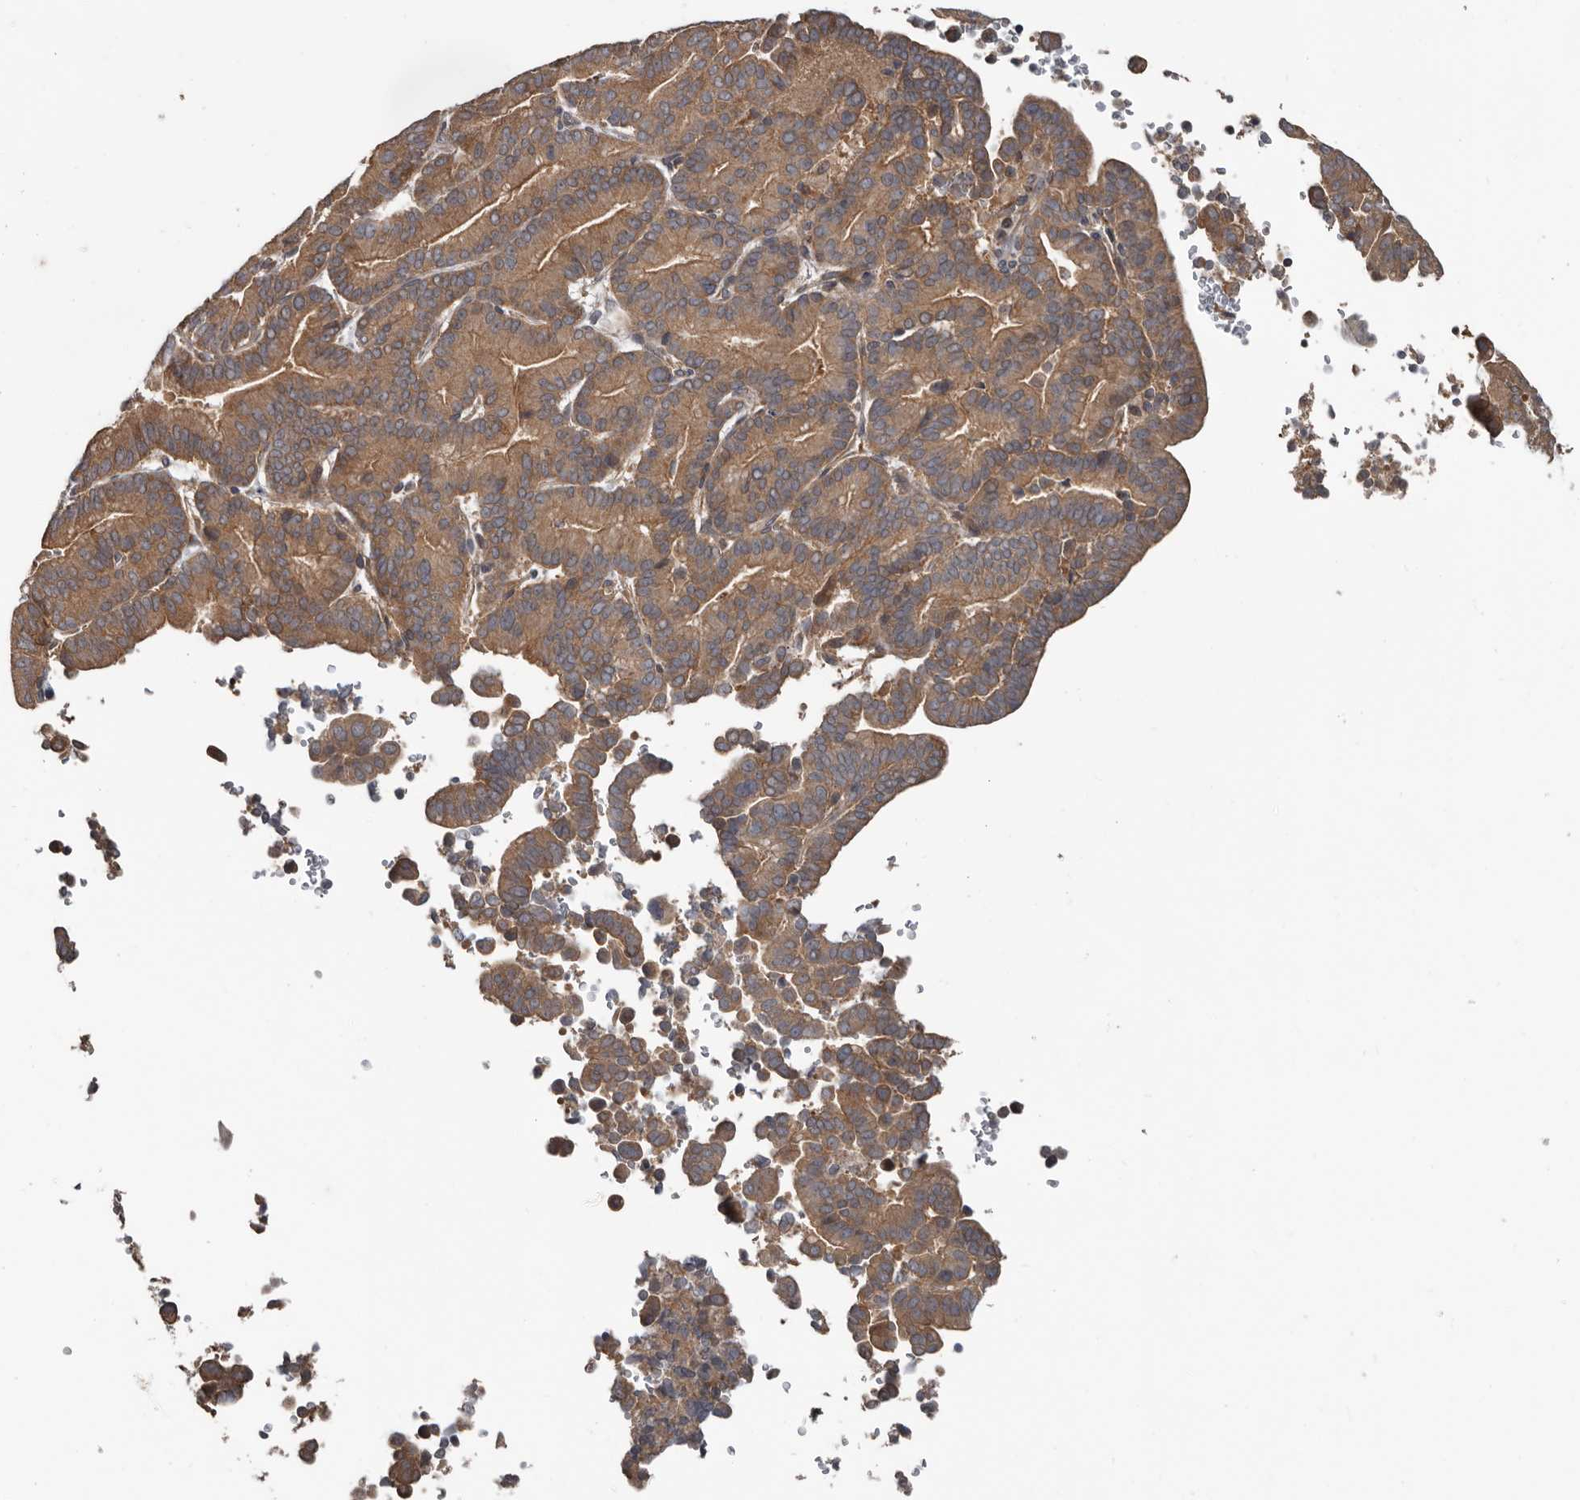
{"staining": {"intensity": "moderate", "quantity": ">75%", "location": "cytoplasmic/membranous"}, "tissue": "liver cancer", "cell_type": "Tumor cells", "image_type": "cancer", "snomed": [{"axis": "morphology", "description": "Cholangiocarcinoma"}, {"axis": "topography", "description": "Liver"}], "caption": "This is an image of immunohistochemistry staining of cholangiocarcinoma (liver), which shows moderate positivity in the cytoplasmic/membranous of tumor cells.", "gene": "DNAJB4", "patient": {"sex": "female", "age": 75}}